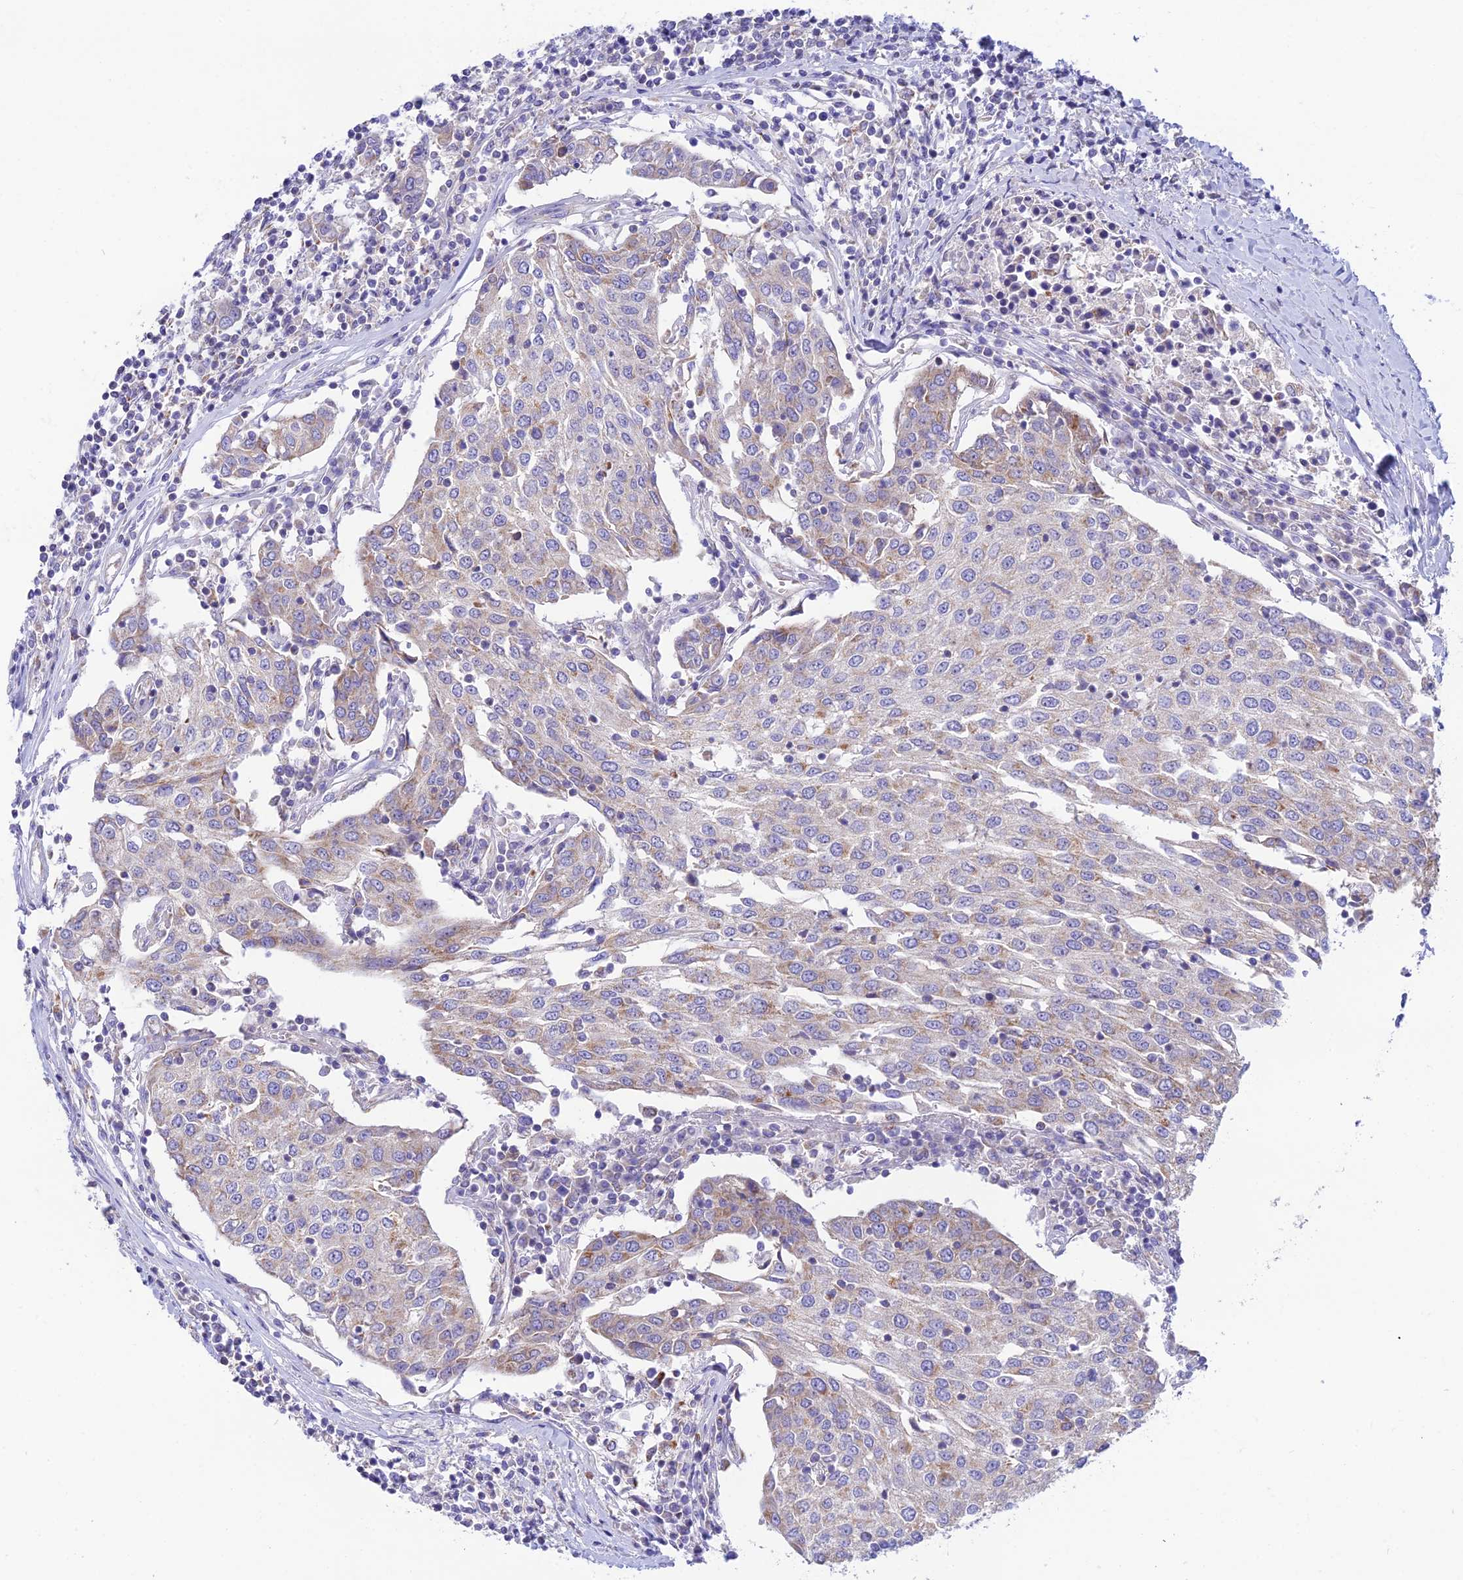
{"staining": {"intensity": "moderate", "quantity": "<25%", "location": "cytoplasmic/membranous"}, "tissue": "urothelial cancer", "cell_type": "Tumor cells", "image_type": "cancer", "snomed": [{"axis": "morphology", "description": "Urothelial carcinoma, High grade"}, {"axis": "topography", "description": "Urinary bladder"}], "caption": "This is a histology image of immunohistochemistry (IHC) staining of urothelial cancer, which shows moderate expression in the cytoplasmic/membranous of tumor cells.", "gene": "HSDL2", "patient": {"sex": "female", "age": 85}}